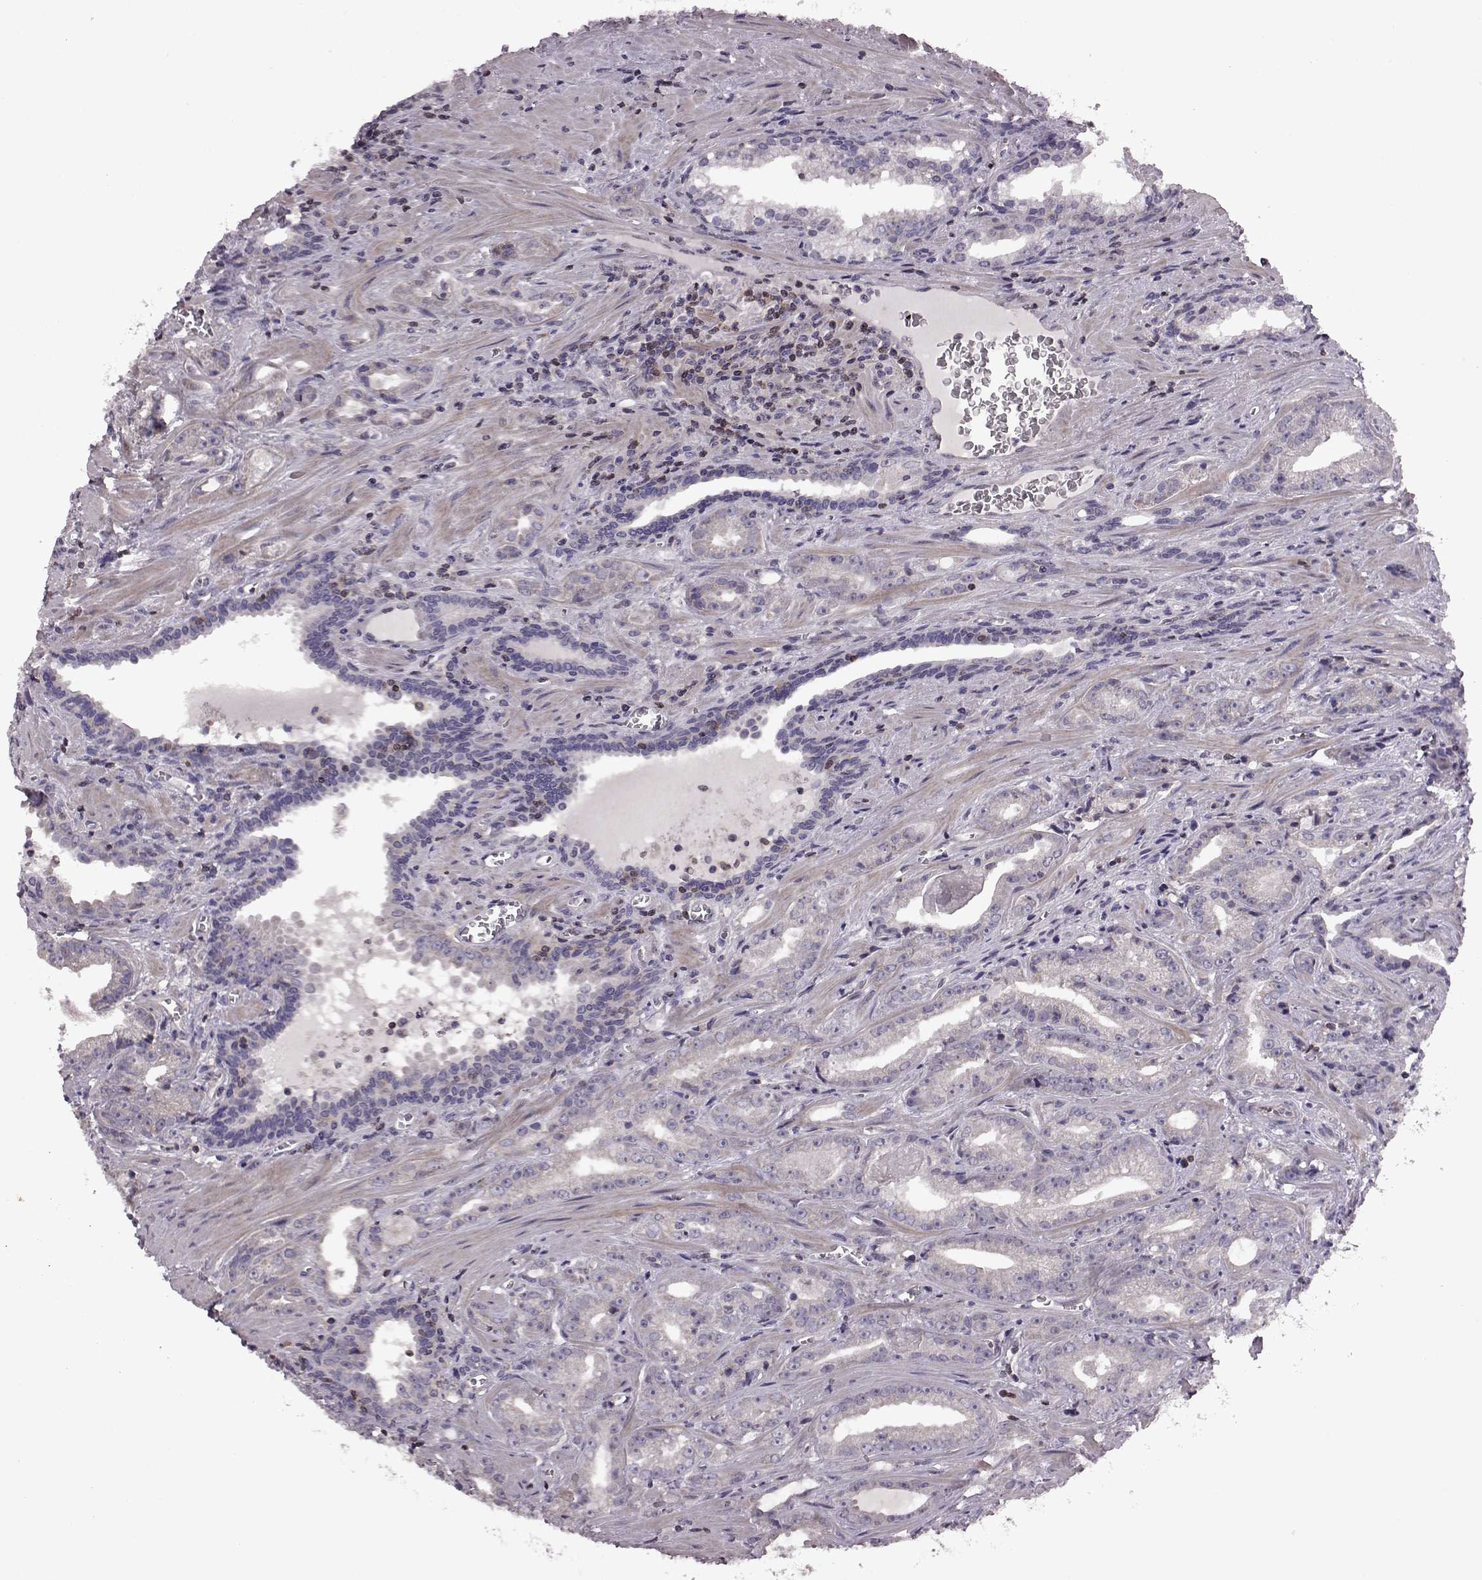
{"staining": {"intensity": "negative", "quantity": "none", "location": "none"}, "tissue": "prostate cancer", "cell_type": "Tumor cells", "image_type": "cancer", "snomed": [{"axis": "morphology", "description": "Adenocarcinoma, High grade"}, {"axis": "topography", "description": "Prostate"}], "caption": "Tumor cells show no significant protein expression in prostate cancer (adenocarcinoma (high-grade)). Nuclei are stained in blue.", "gene": "CDC42SE1", "patient": {"sex": "male", "age": 68}}